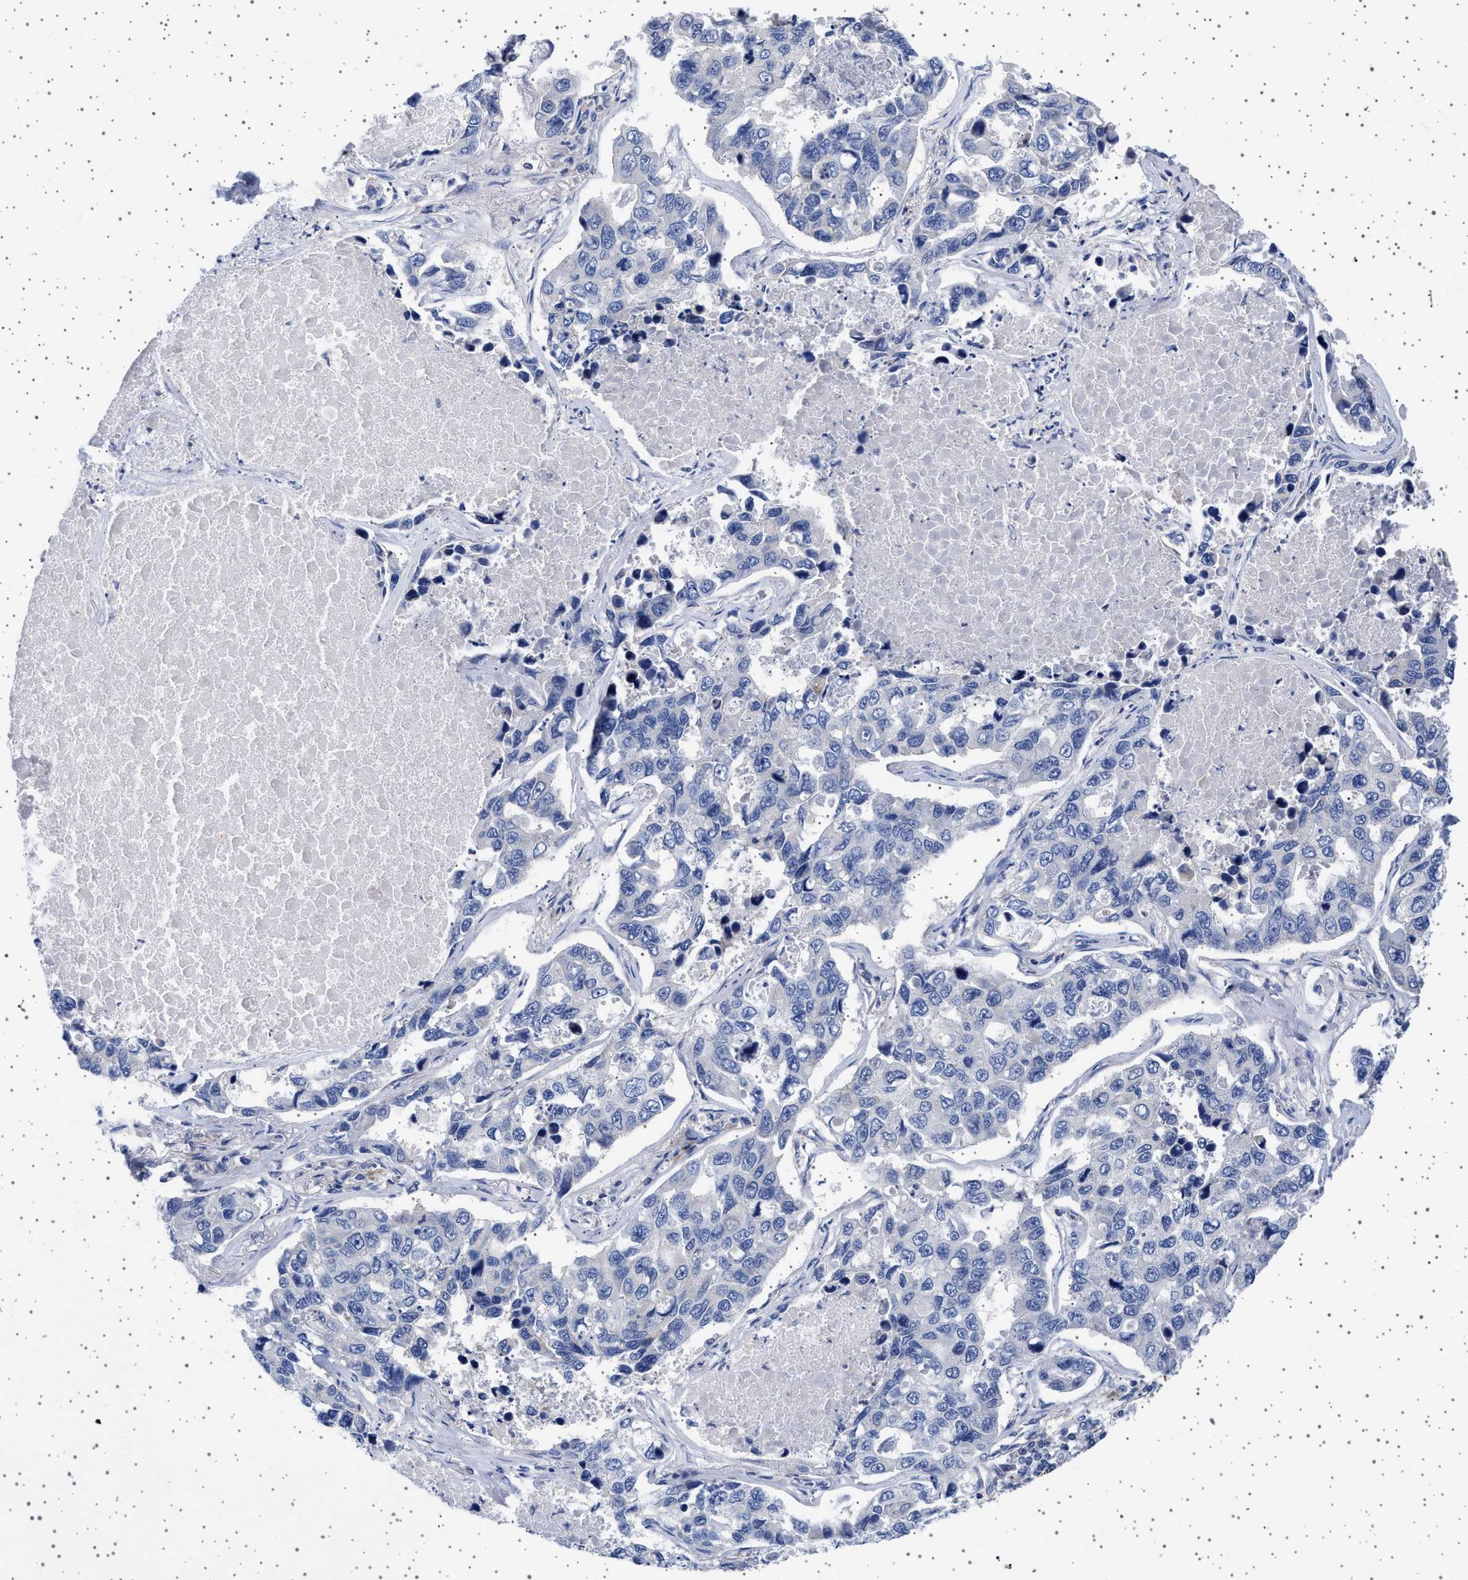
{"staining": {"intensity": "negative", "quantity": "none", "location": "none"}, "tissue": "lung cancer", "cell_type": "Tumor cells", "image_type": "cancer", "snomed": [{"axis": "morphology", "description": "Adenocarcinoma, NOS"}, {"axis": "topography", "description": "Lung"}], "caption": "Histopathology image shows no significant protein staining in tumor cells of adenocarcinoma (lung).", "gene": "TRMT10B", "patient": {"sex": "male", "age": 64}}